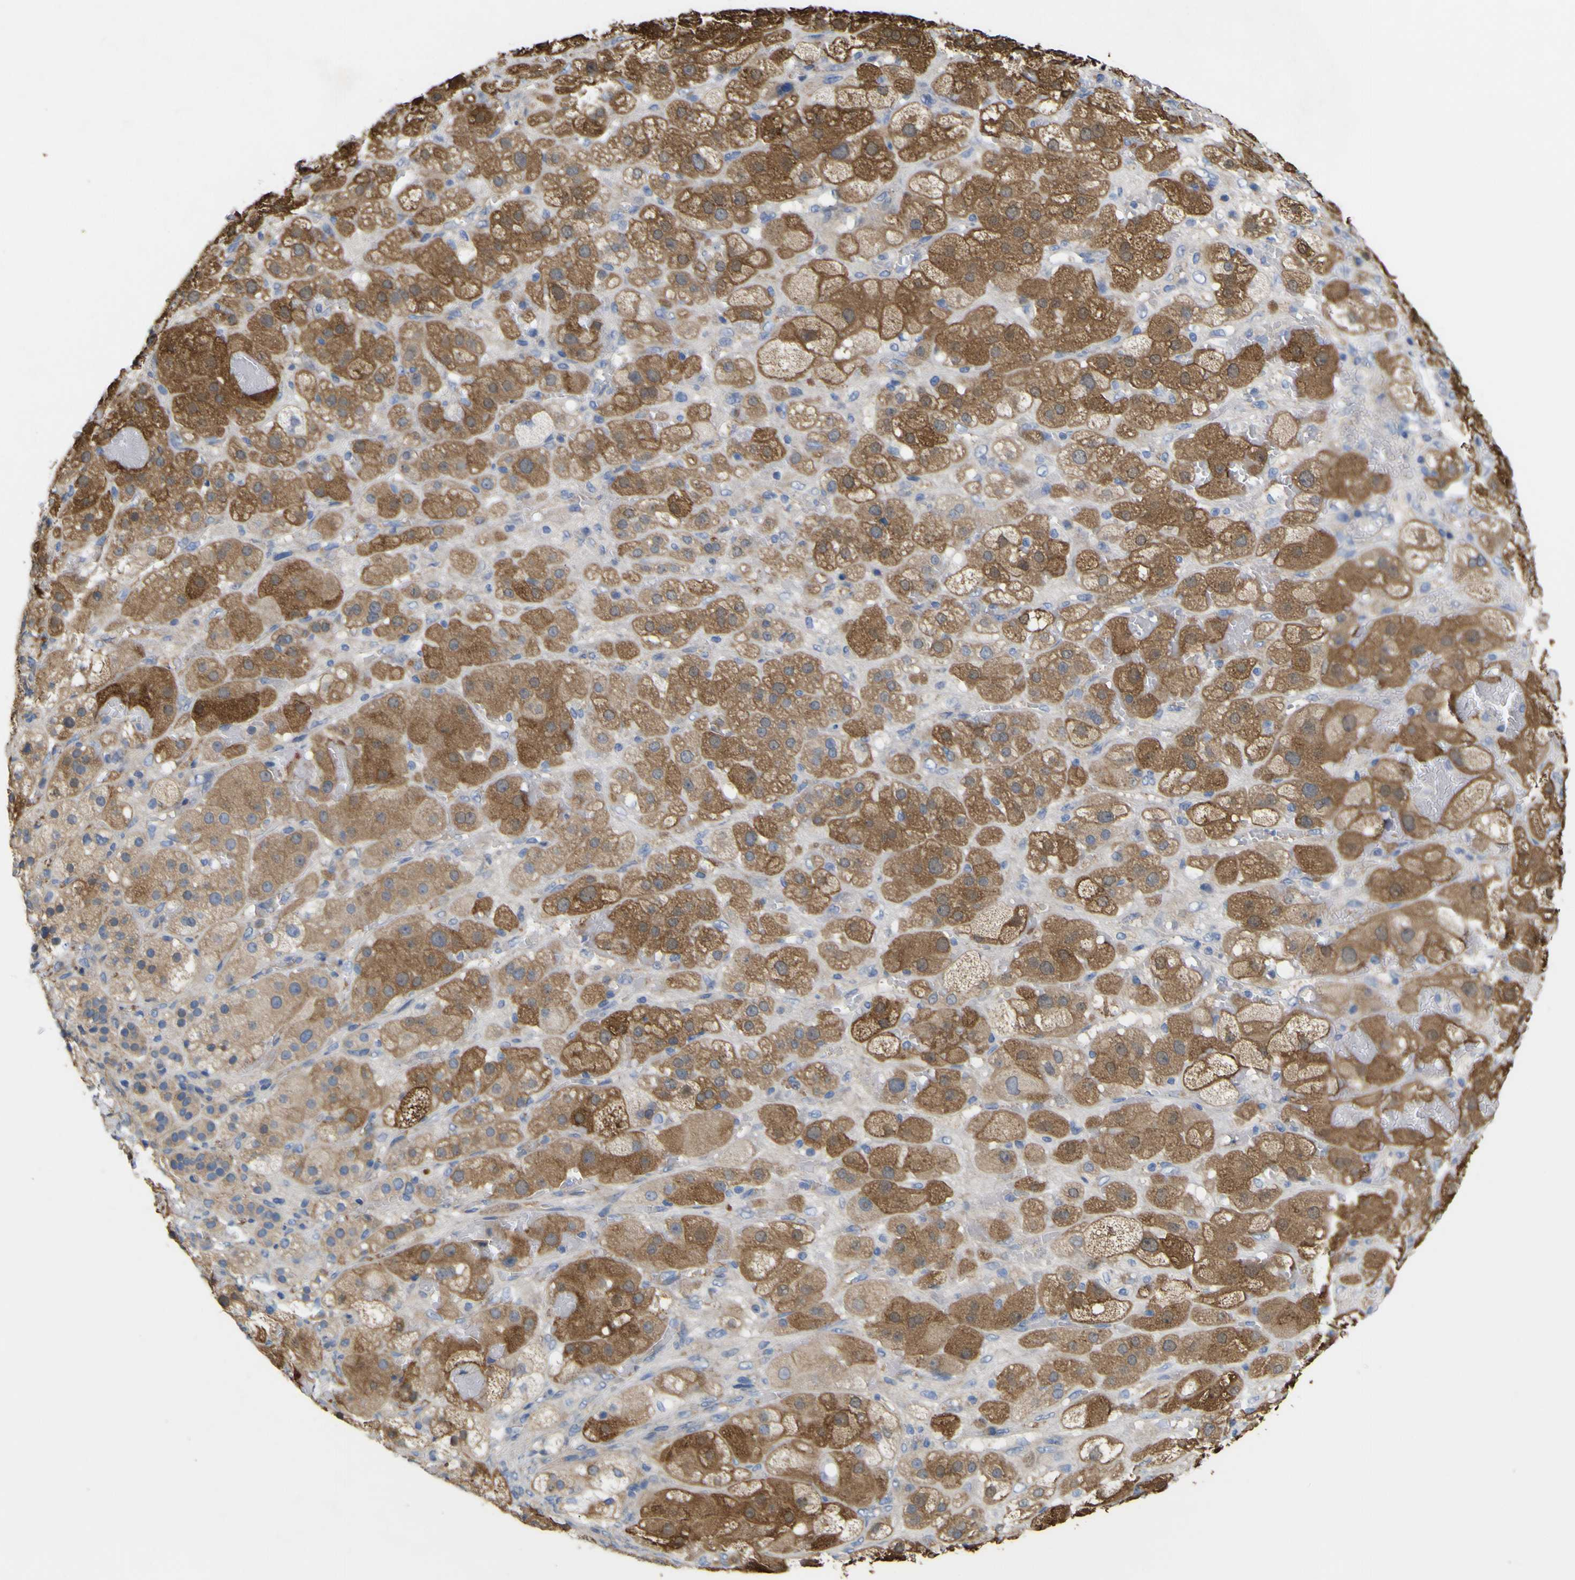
{"staining": {"intensity": "moderate", "quantity": "25%-75%", "location": "cytoplasmic/membranous"}, "tissue": "adrenal gland", "cell_type": "Glandular cells", "image_type": "normal", "snomed": [{"axis": "morphology", "description": "Normal tissue, NOS"}, {"axis": "topography", "description": "Adrenal gland"}], "caption": "Glandular cells show medium levels of moderate cytoplasmic/membranous positivity in about 25%-75% of cells in normal human adrenal gland. The staining was performed using DAB (3,3'-diaminobenzidine), with brown indicating positive protein expression. Nuclei are stained blue with hematoxylin.", "gene": "MYEOV", "patient": {"sex": "female", "age": 47}}